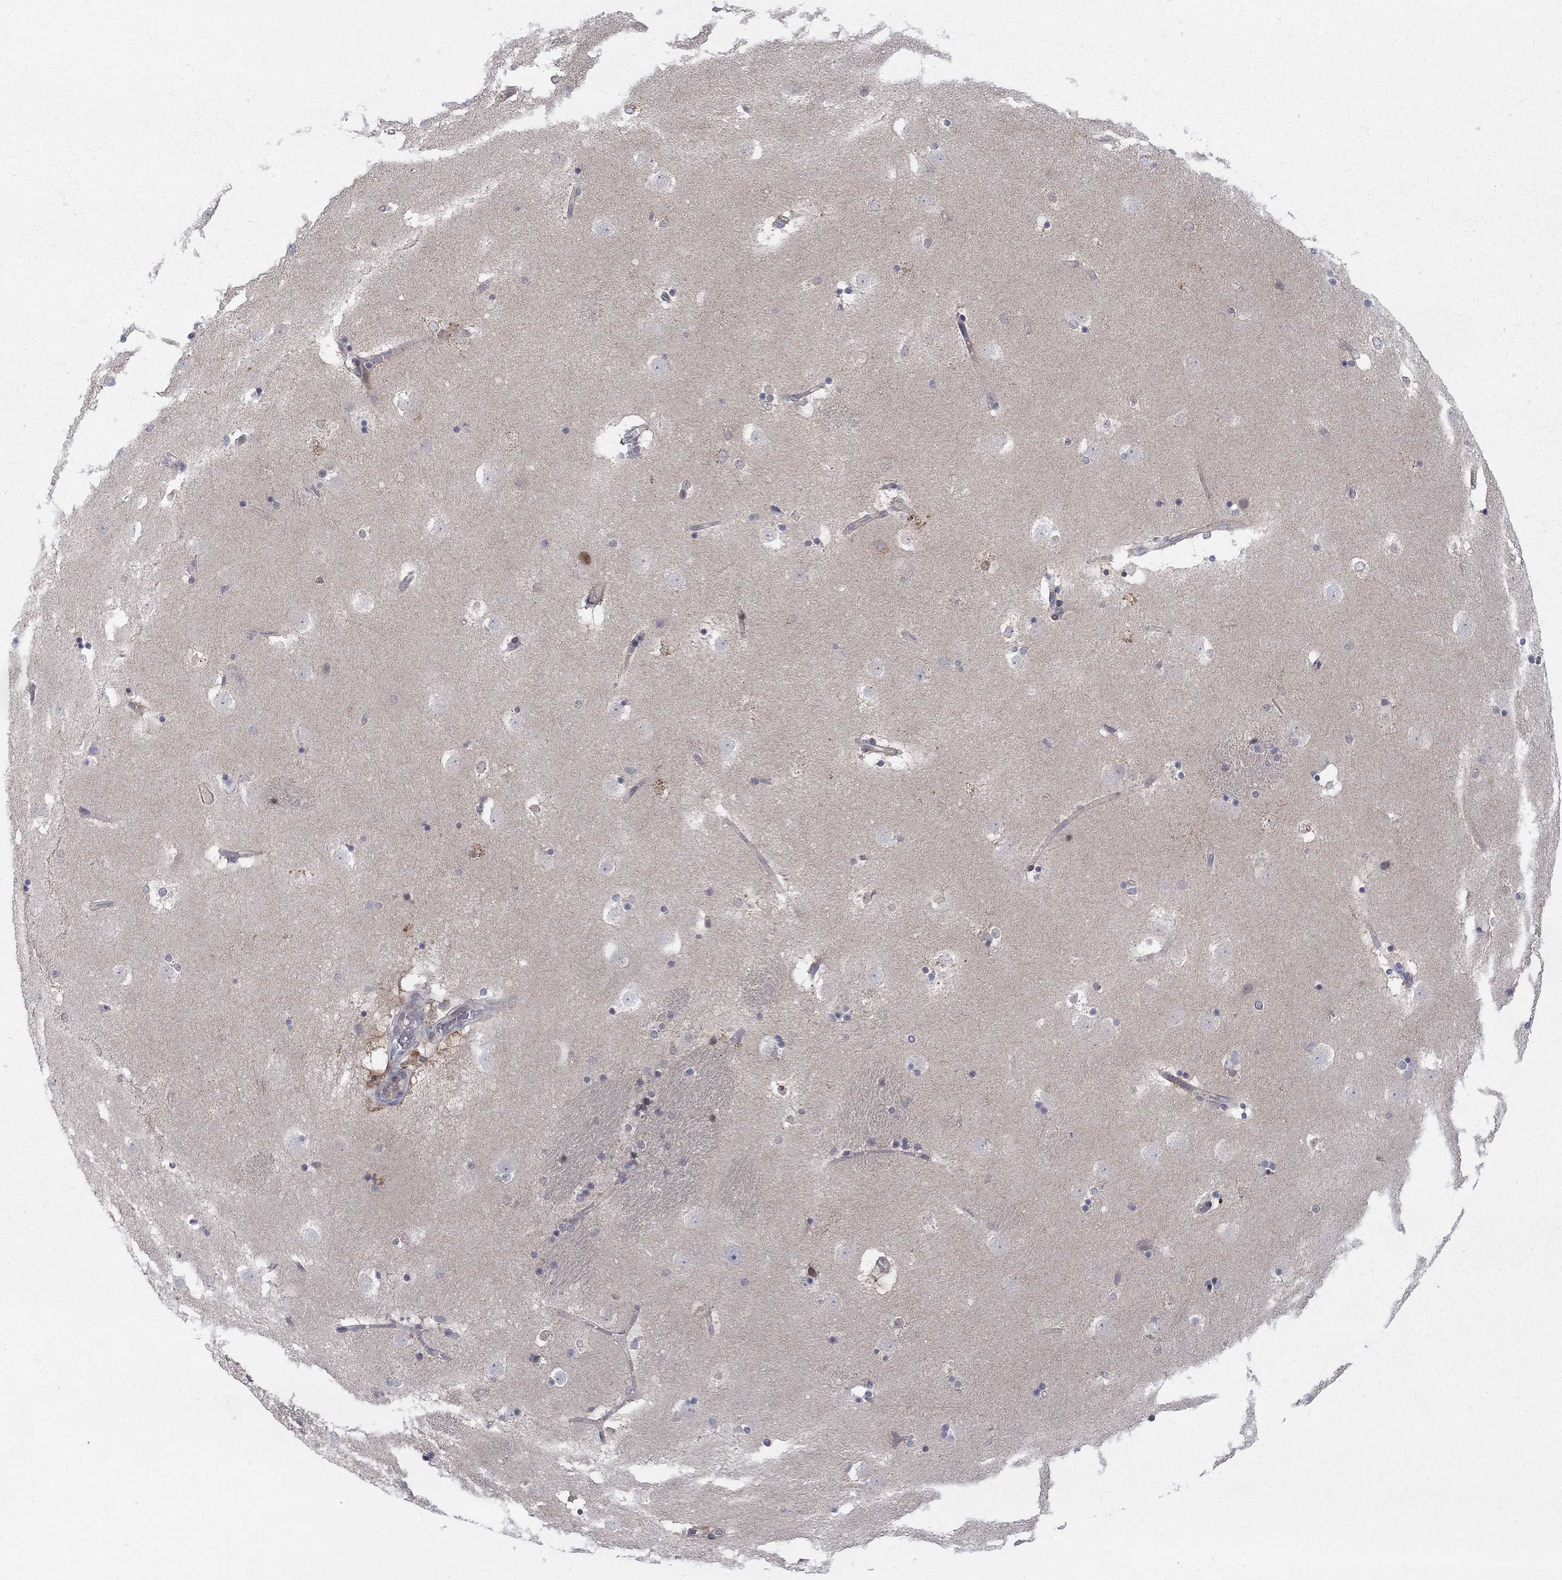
{"staining": {"intensity": "negative", "quantity": "none", "location": "none"}, "tissue": "caudate", "cell_type": "Glial cells", "image_type": "normal", "snomed": [{"axis": "morphology", "description": "Normal tissue, NOS"}, {"axis": "topography", "description": "Lateral ventricle wall"}], "caption": "Immunohistochemistry (IHC) histopathology image of normal caudate: human caudate stained with DAB (3,3'-diaminobenzidine) displays no significant protein staining in glial cells.", "gene": "ZNHIT3", "patient": {"sex": "male", "age": 51}}